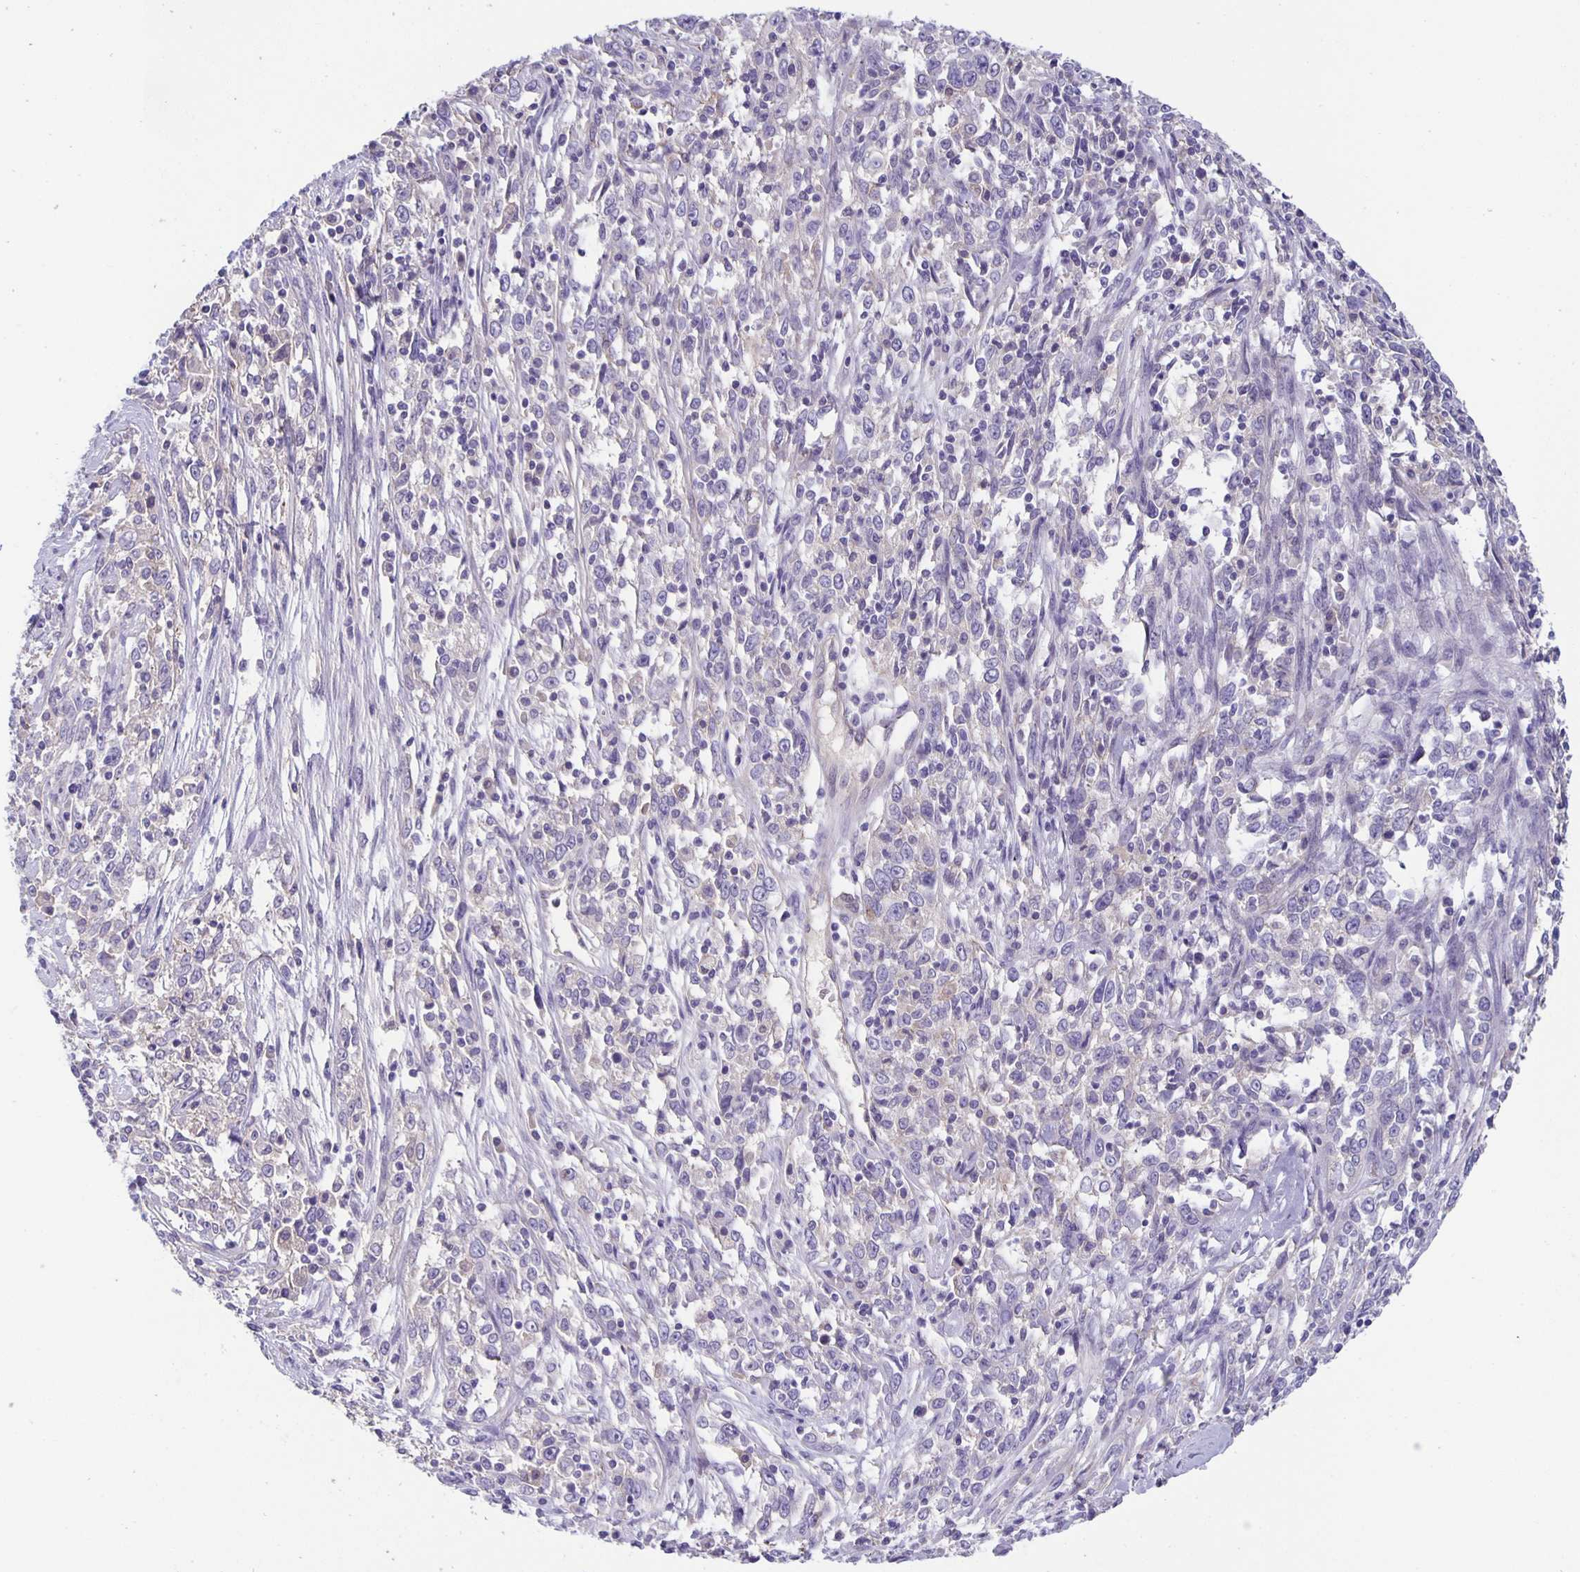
{"staining": {"intensity": "negative", "quantity": "none", "location": "none"}, "tissue": "cervical cancer", "cell_type": "Tumor cells", "image_type": "cancer", "snomed": [{"axis": "morphology", "description": "Adenocarcinoma, NOS"}, {"axis": "topography", "description": "Cervix"}], "caption": "This is an IHC micrograph of adenocarcinoma (cervical). There is no expression in tumor cells.", "gene": "PTPN3", "patient": {"sex": "female", "age": 40}}